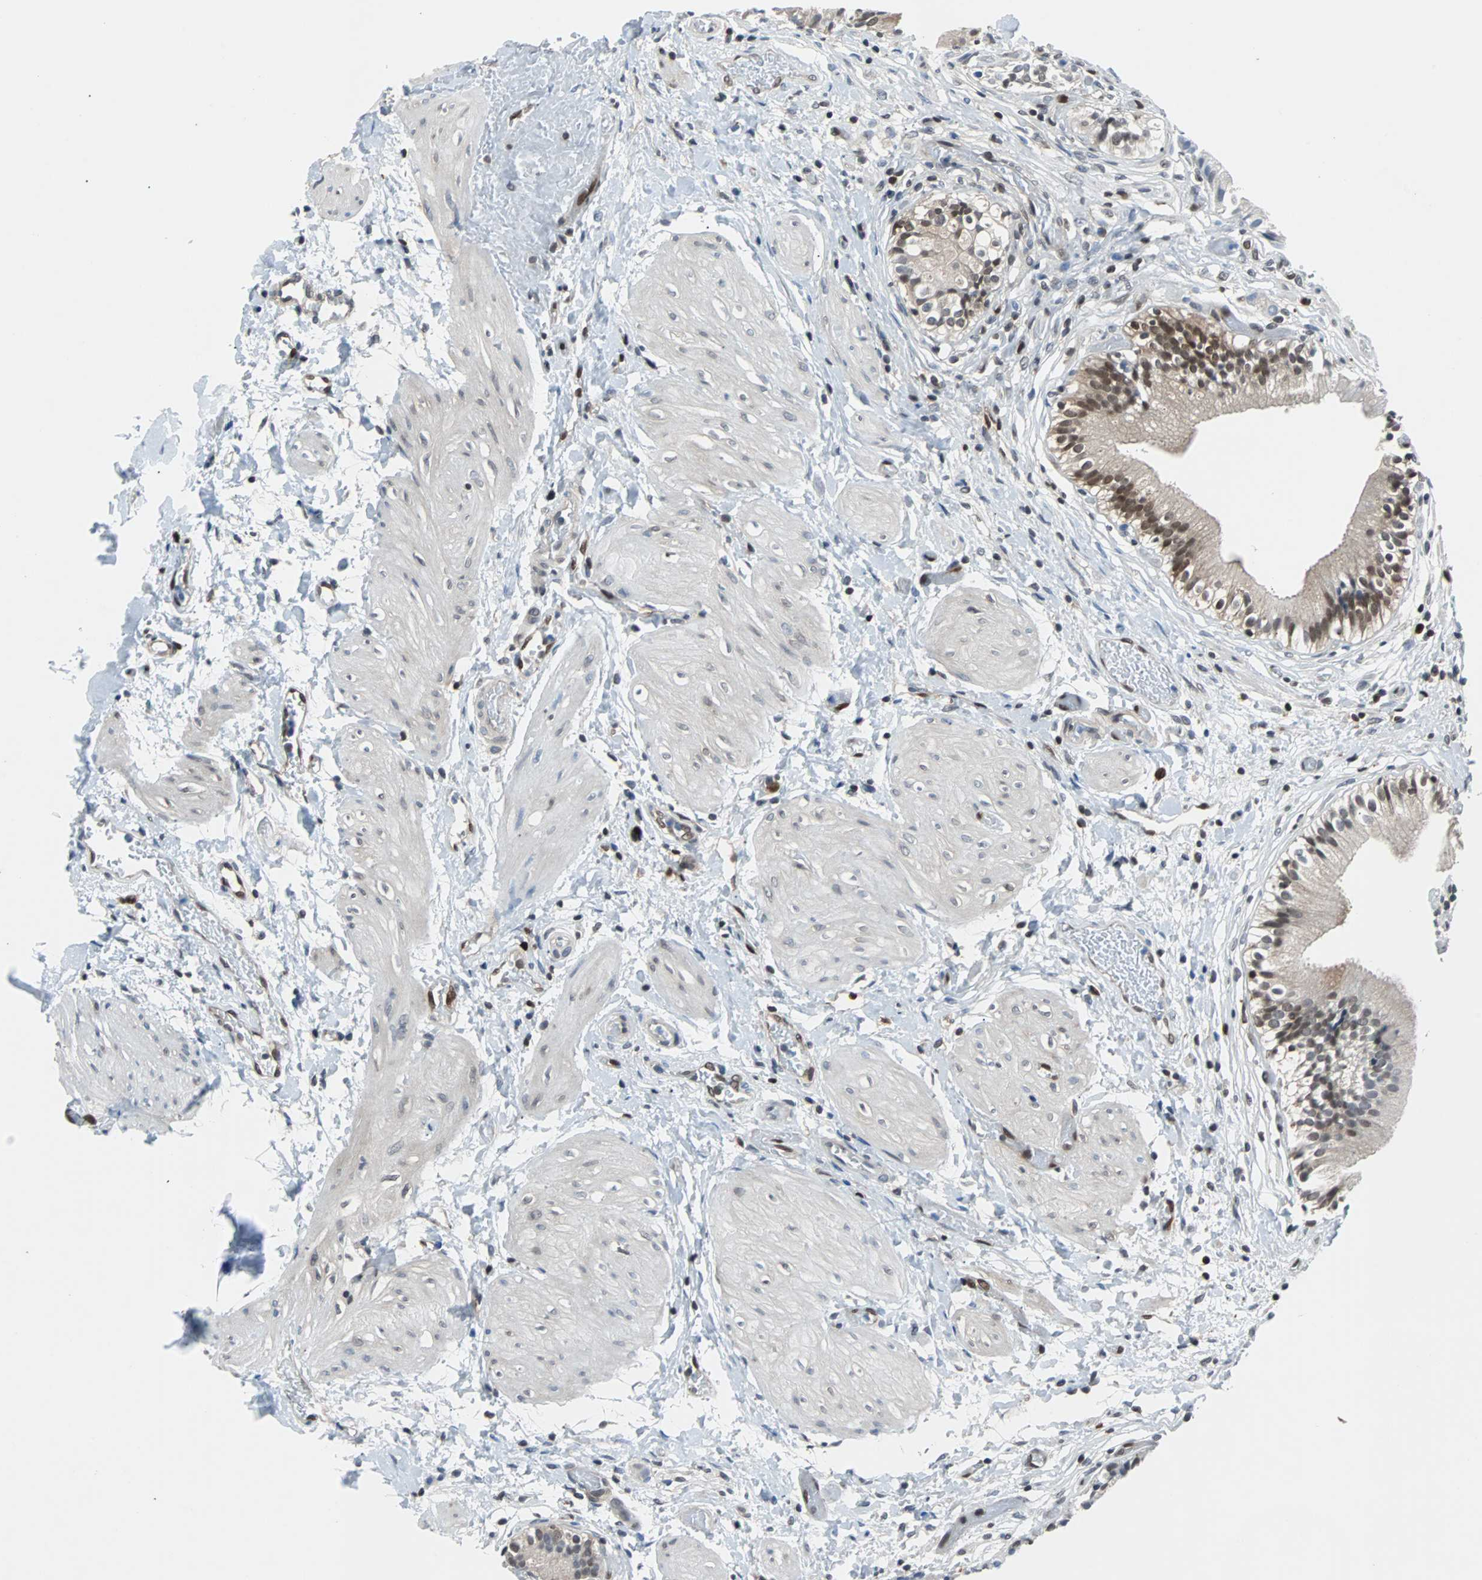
{"staining": {"intensity": "moderate", "quantity": "25%-75%", "location": "nuclear"}, "tissue": "gallbladder", "cell_type": "Glandular cells", "image_type": "normal", "snomed": [{"axis": "morphology", "description": "Normal tissue, NOS"}, {"axis": "topography", "description": "Gallbladder"}], "caption": "This micrograph displays normal gallbladder stained with immunohistochemistry (IHC) to label a protein in brown. The nuclear of glandular cells show moderate positivity for the protein. Nuclei are counter-stained blue.", "gene": "MAP2K6", "patient": {"sex": "male", "age": 65}}